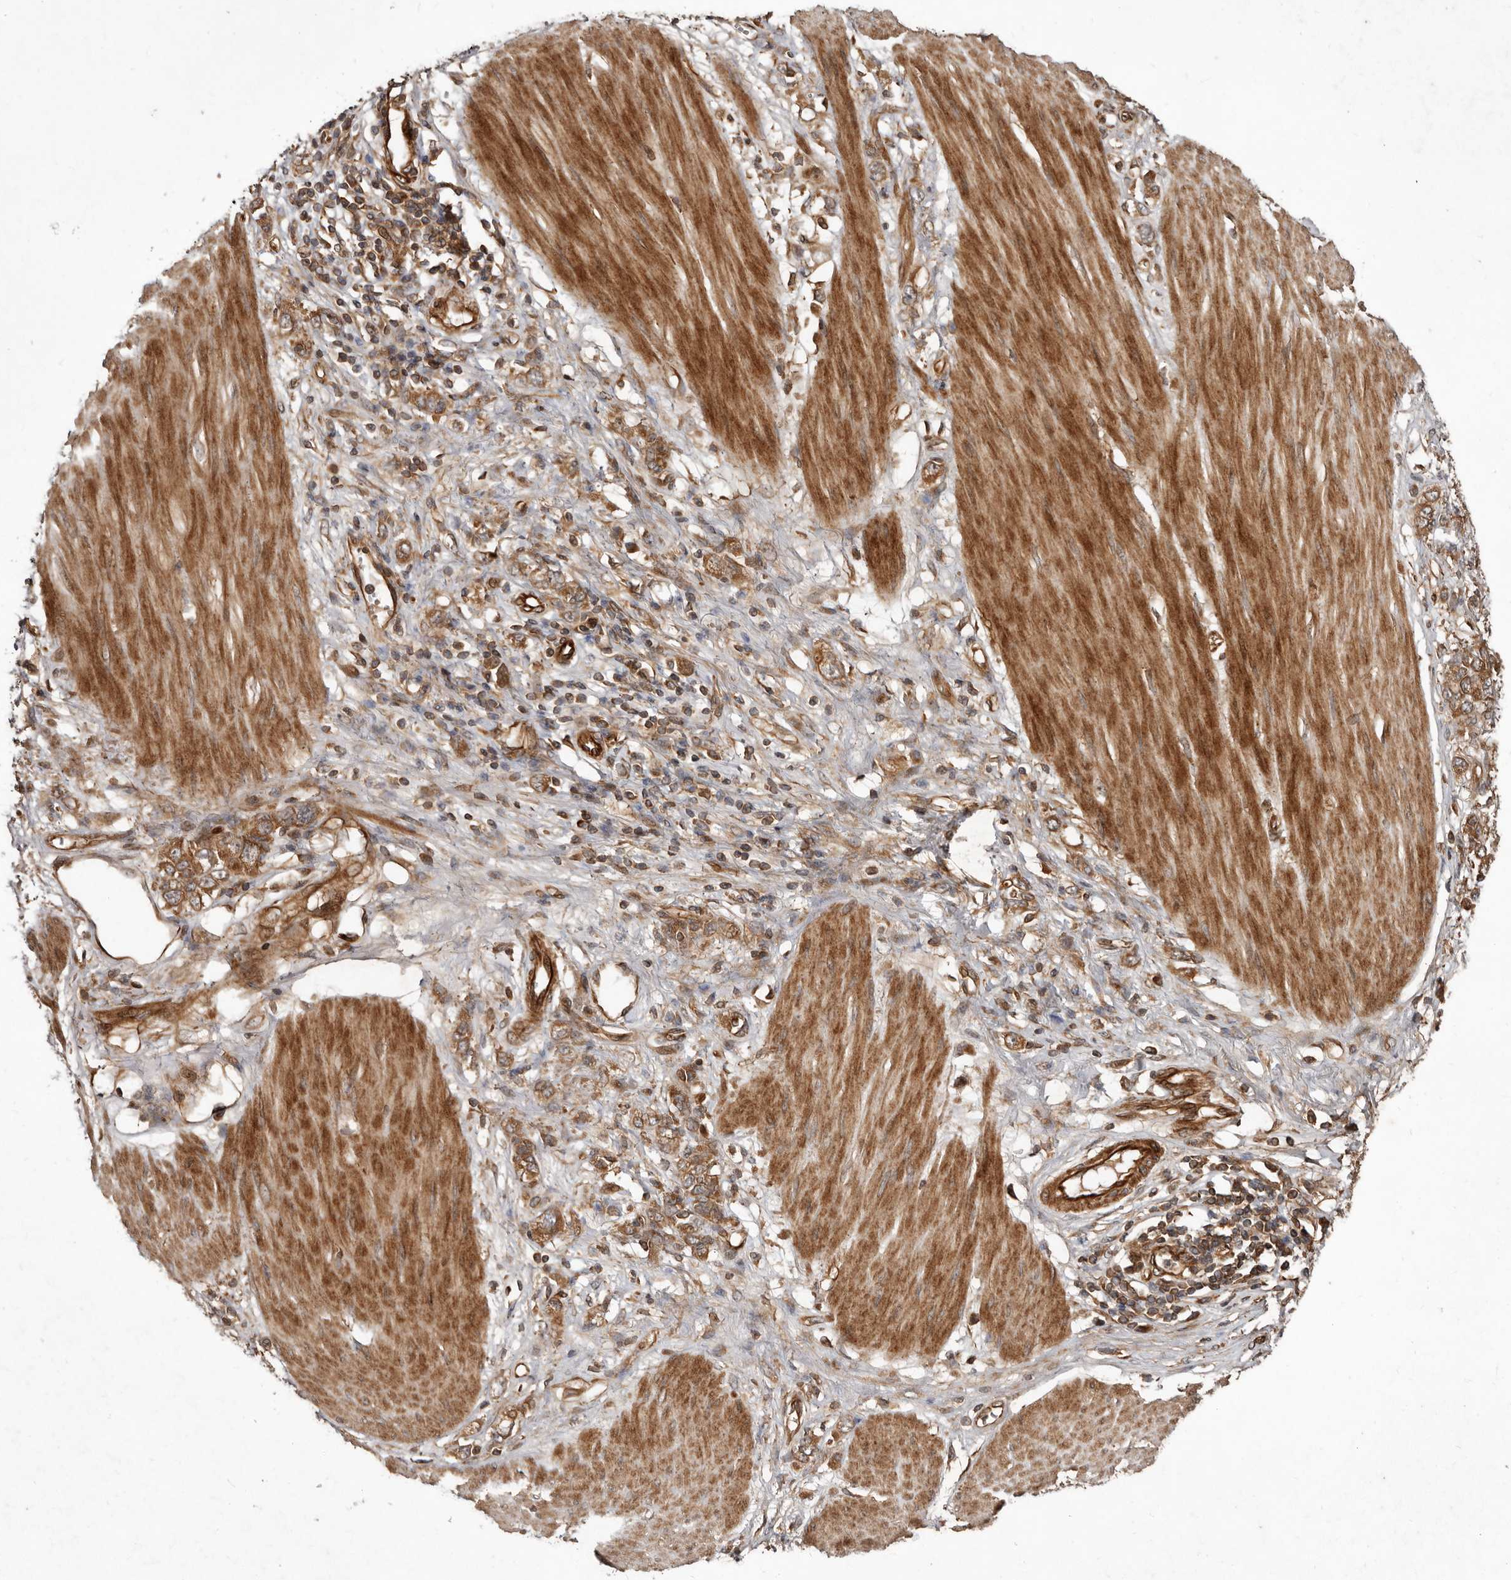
{"staining": {"intensity": "moderate", "quantity": ">75%", "location": "cytoplasmic/membranous"}, "tissue": "stomach cancer", "cell_type": "Tumor cells", "image_type": "cancer", "snomed": [{"axis": "morphology", "description": "Adenocarcinoma, NOS"}, {"axis": "topography", "description": "Stomach"}], "caption": "Immunohistochemistry (IHC) of human stomach cancer (adenocarcinoma) demonstrates medium levels of moderate cytoplasmic/membranous expression in about >75% of tumor cells. The protein is shown in brown color, while the nuclei are stained blue.", "gene": "STK36", "patient": {"sex": "female", "age": 76}}